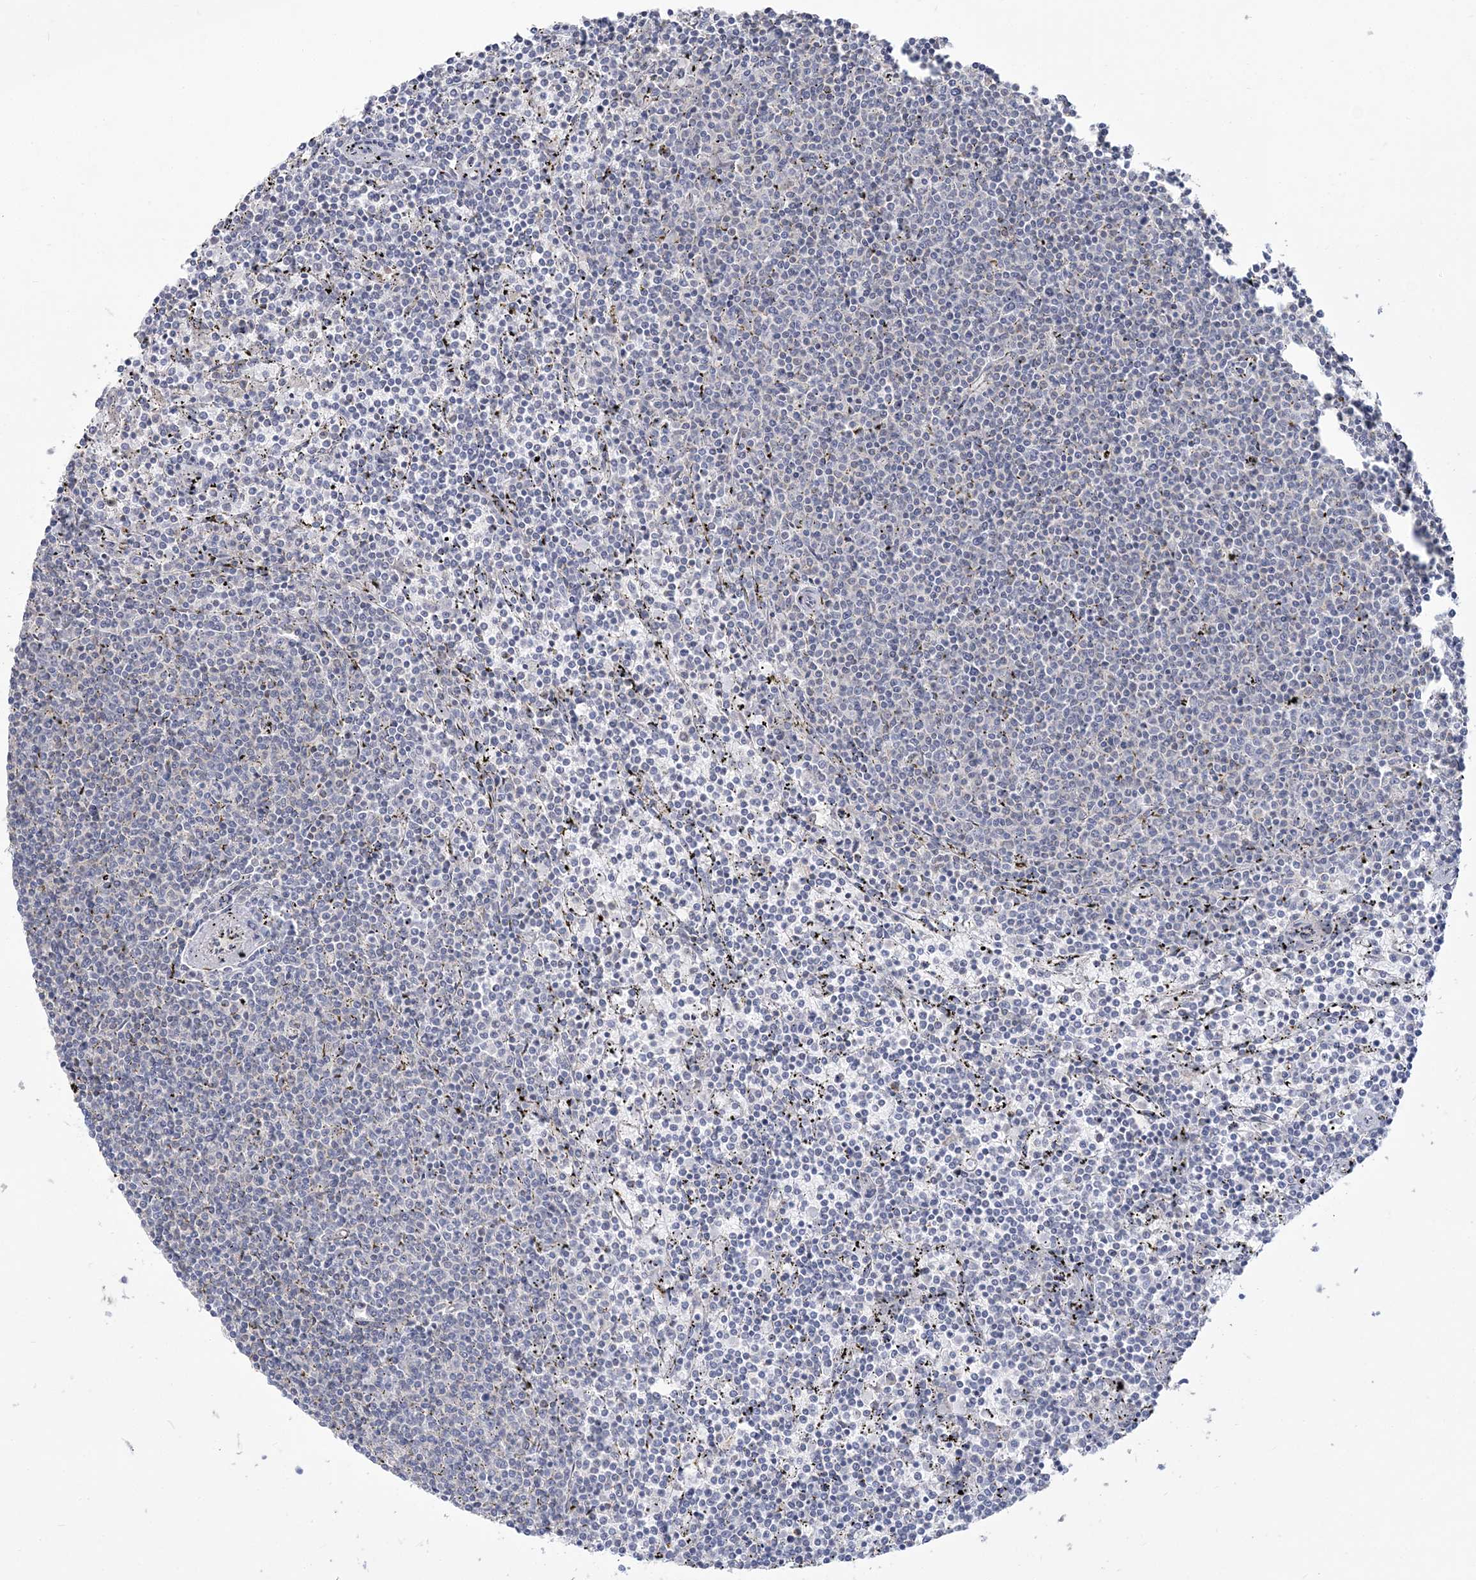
{"staining": {"intensity": "negative", "quantity": "none", "location": "none"}, "tissue": "lymphoma", "cell_type": "Tumor cells", "image_type": "cancer", "snomed": [{"axis": "morphology", "description": "Malignant lymphoma, non-Hodgkin's type, Low grade"}, {"axis": "topography", "description": "Spleen"}], "caption": "This is an IHC micrograph of malignant lymphoma, non-Hodgkin's type (low-grade). There is no staining in tumor cells.", "gene": "ANKS1A", "patient": {"sex": "female", "age": 50}}